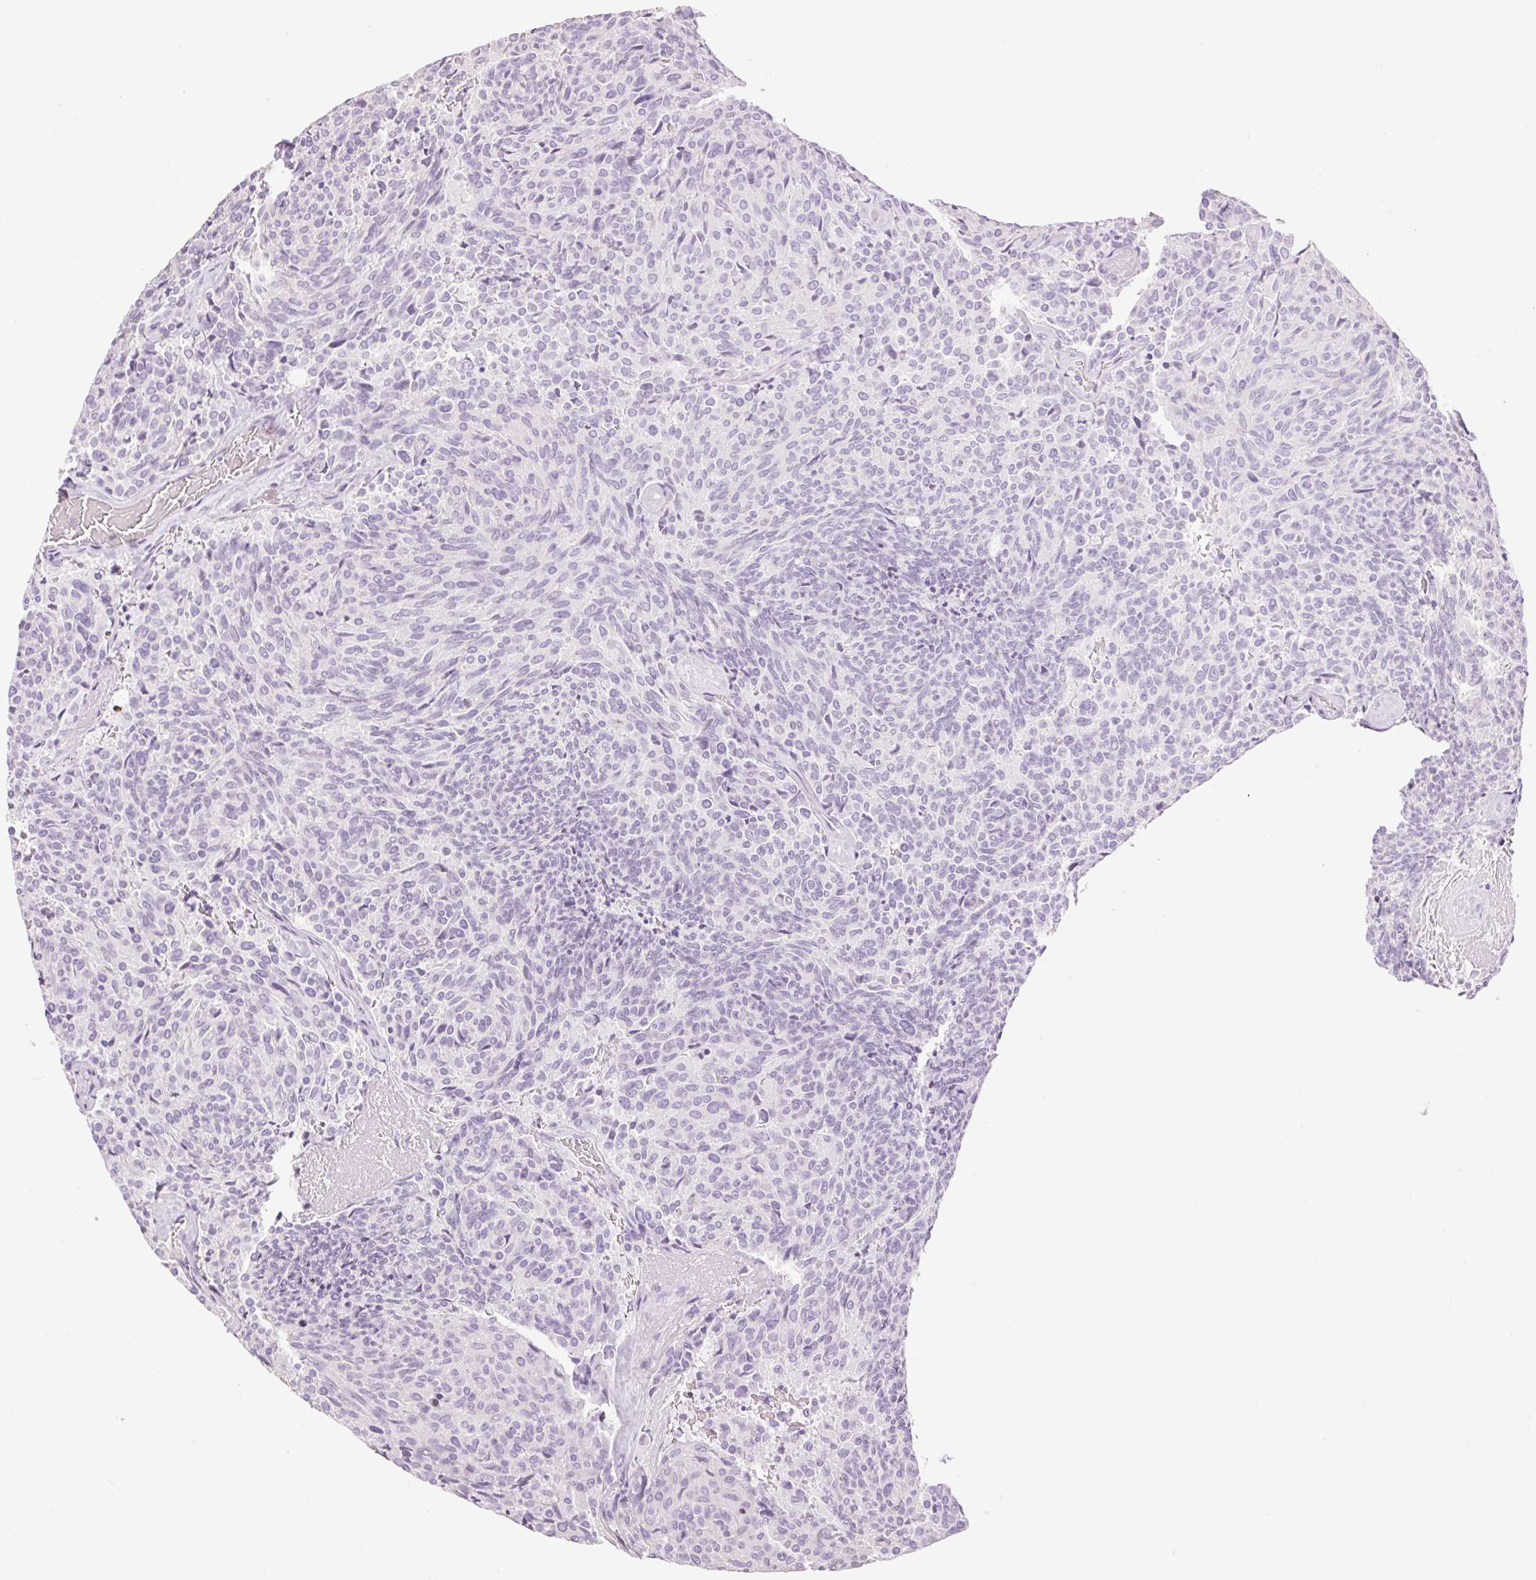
{"staining": {"intensity": "negative", "quantity": "none", "location": "none"}, "tissue": "carcinoid", "cell_type": "Tumor cells", "image_type": "cancer", "snomed": [{"axis": "morphology", "description": "Carcinoid, malignant, NOS"}, {"axis": "topography", "description": "Pancreas"}], "caption": "The immunohistochemistry photomicrograph has no significant expression in tumor cells of carcinoid tissue.", "gene": "SP140L", "patient": {"sex": "female", "age": 54}}